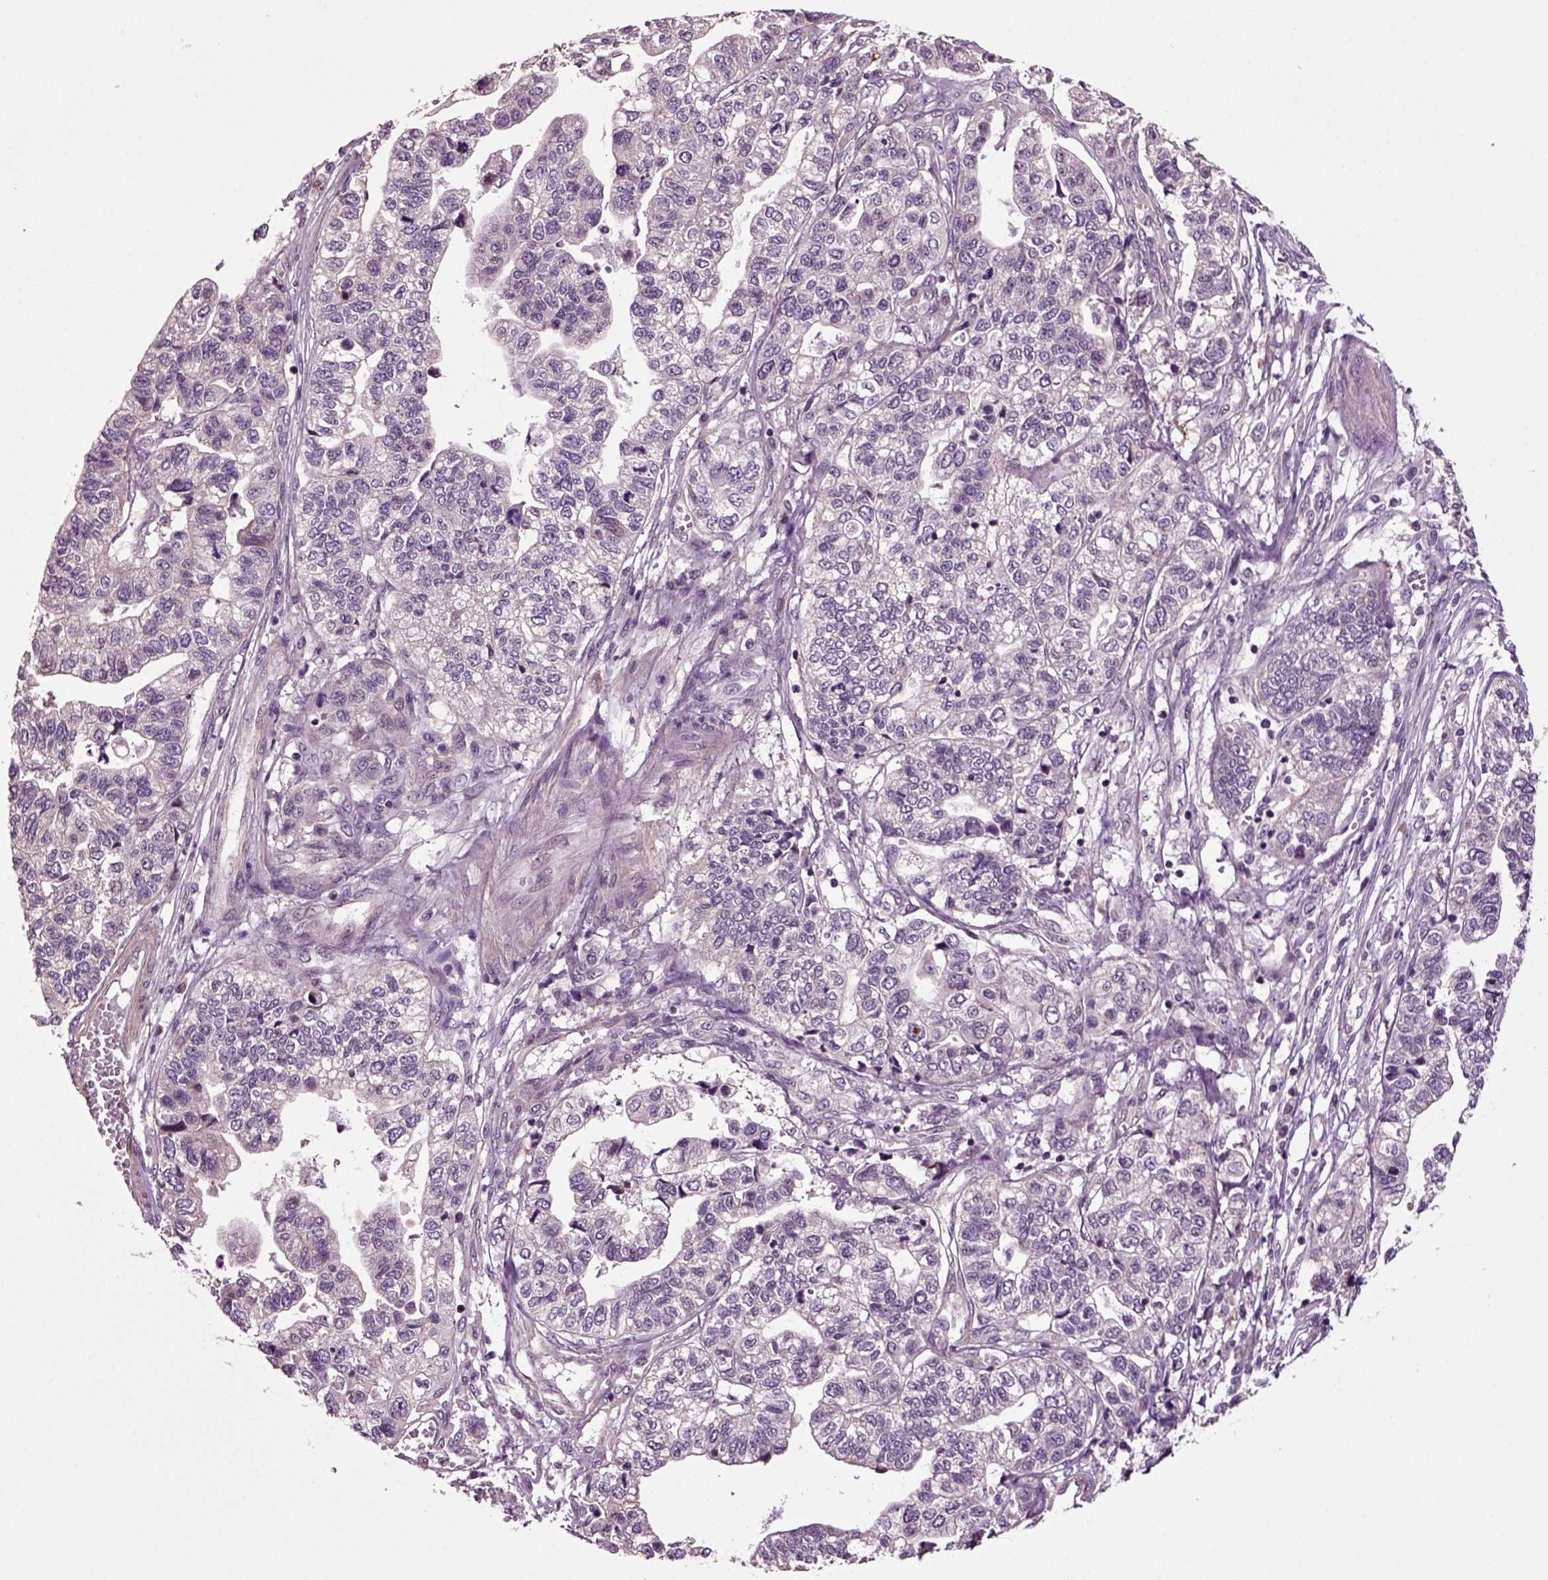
{"staining": {"intensity": "negative", "quantity": "none", "location": "none"}, "tissue": "stomach cancer", "cell_type": "Tumor cells", "image_type": "cancer", "snomed": [{"axis": "morphology", "description": "Adenocarcinoma, NOS"}, {"axis": "topography", "description": "Stomach, upper"}], "caption": "Immunohistochemistry of adenocarcinoma (stomach) reveals no positivity in tumor cells.", "gene": "HAGHL", "patient": {"sex": "female", "age": 67}}